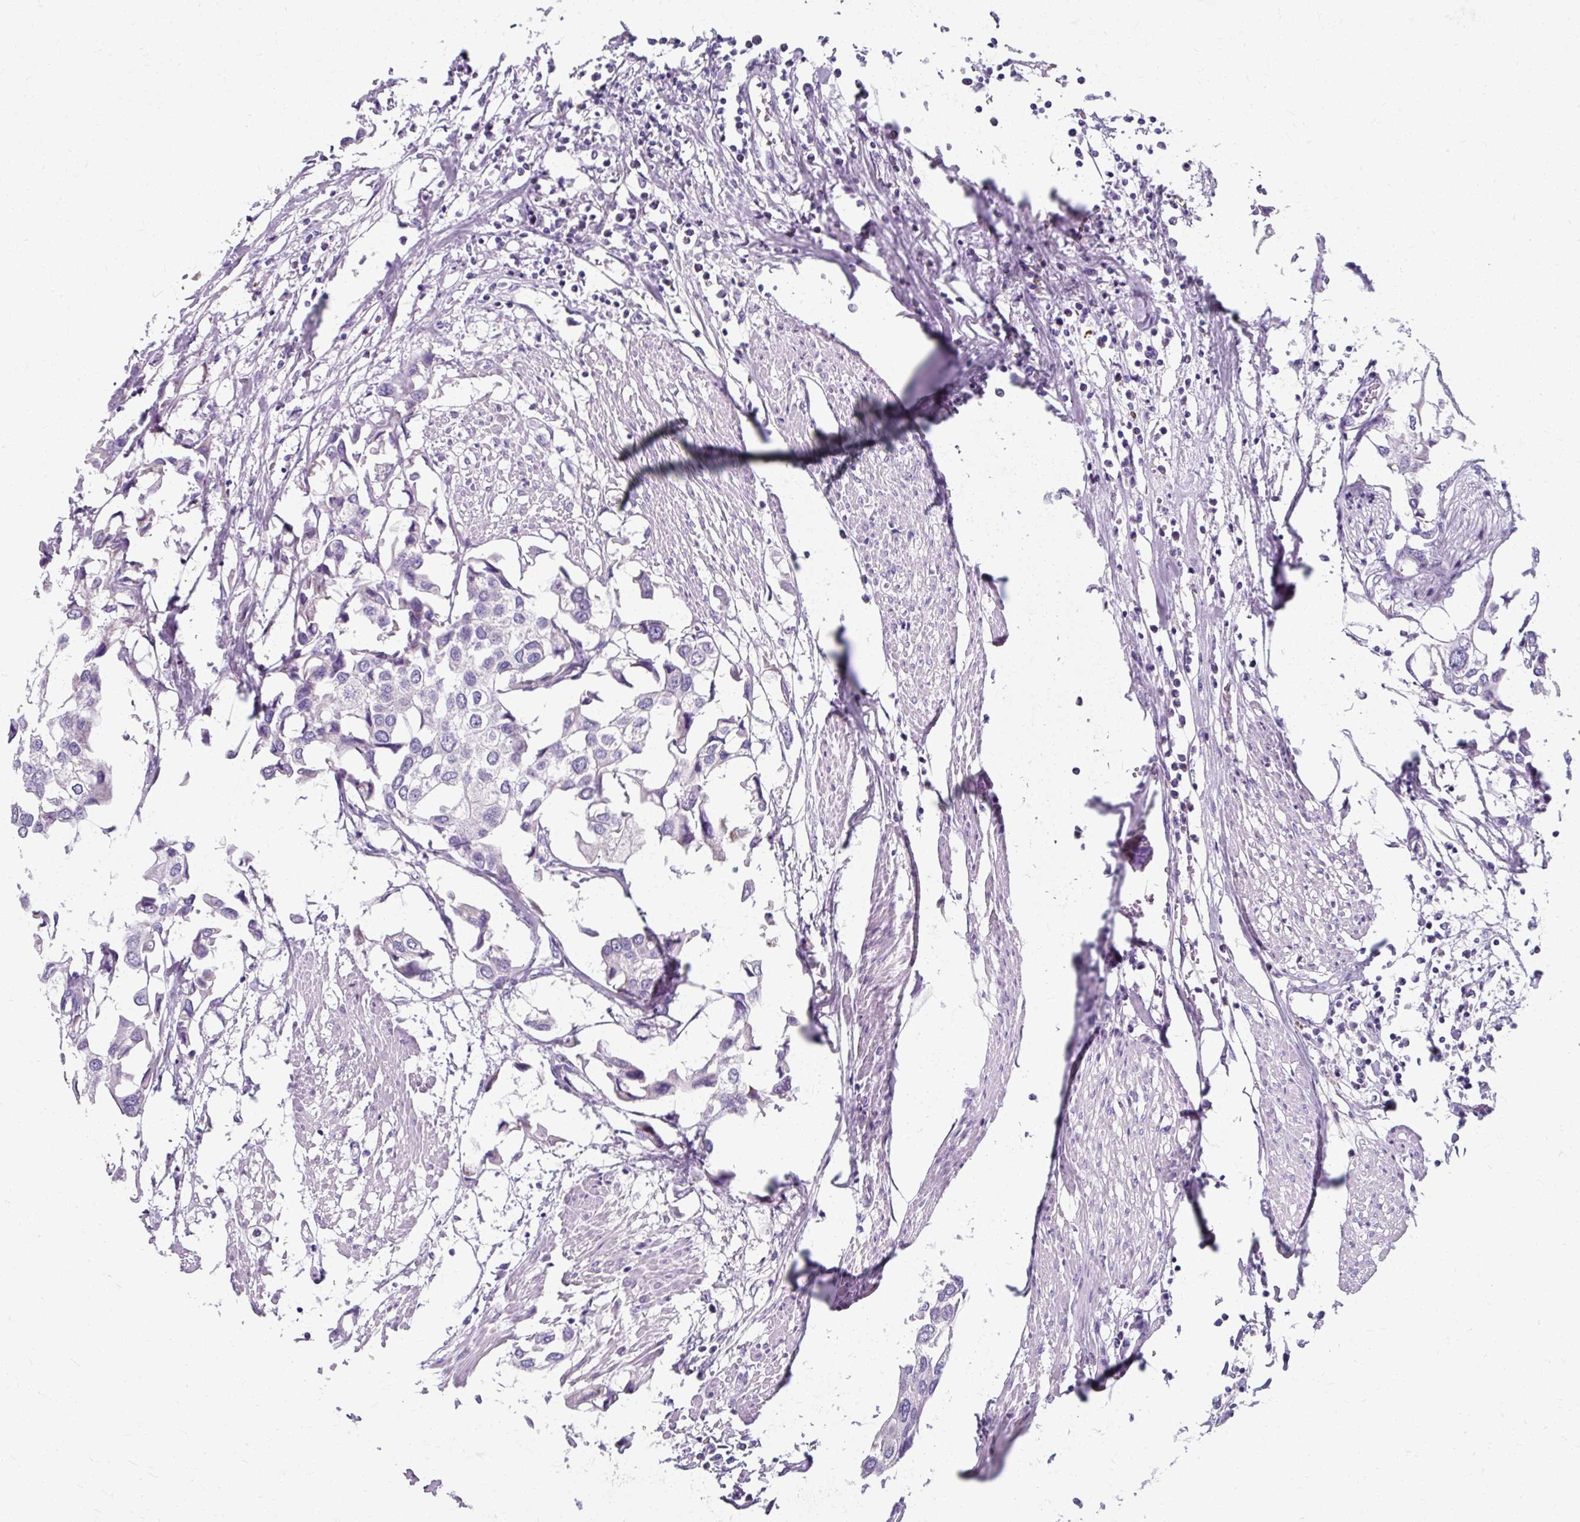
{"staining": {"intensity": "negative", "quantity": "none", "location": "none"}, "tissue": "urothelial cancer", "cell_type": "Tumor cells", "image_type": "cancer", "snomed": [{"axis": "morphology", "description": "Urothelial carcinoma, High grade"}, {"axis": "topography", "description": "Urinary bladder"}], "caption": "This is an immunohistochemistry image of human high-grade urothelial carcinoma. There is no positivity in tumor cells.", "gene": "ZNF555", "patient": {"sex": "male", "age": 64}}